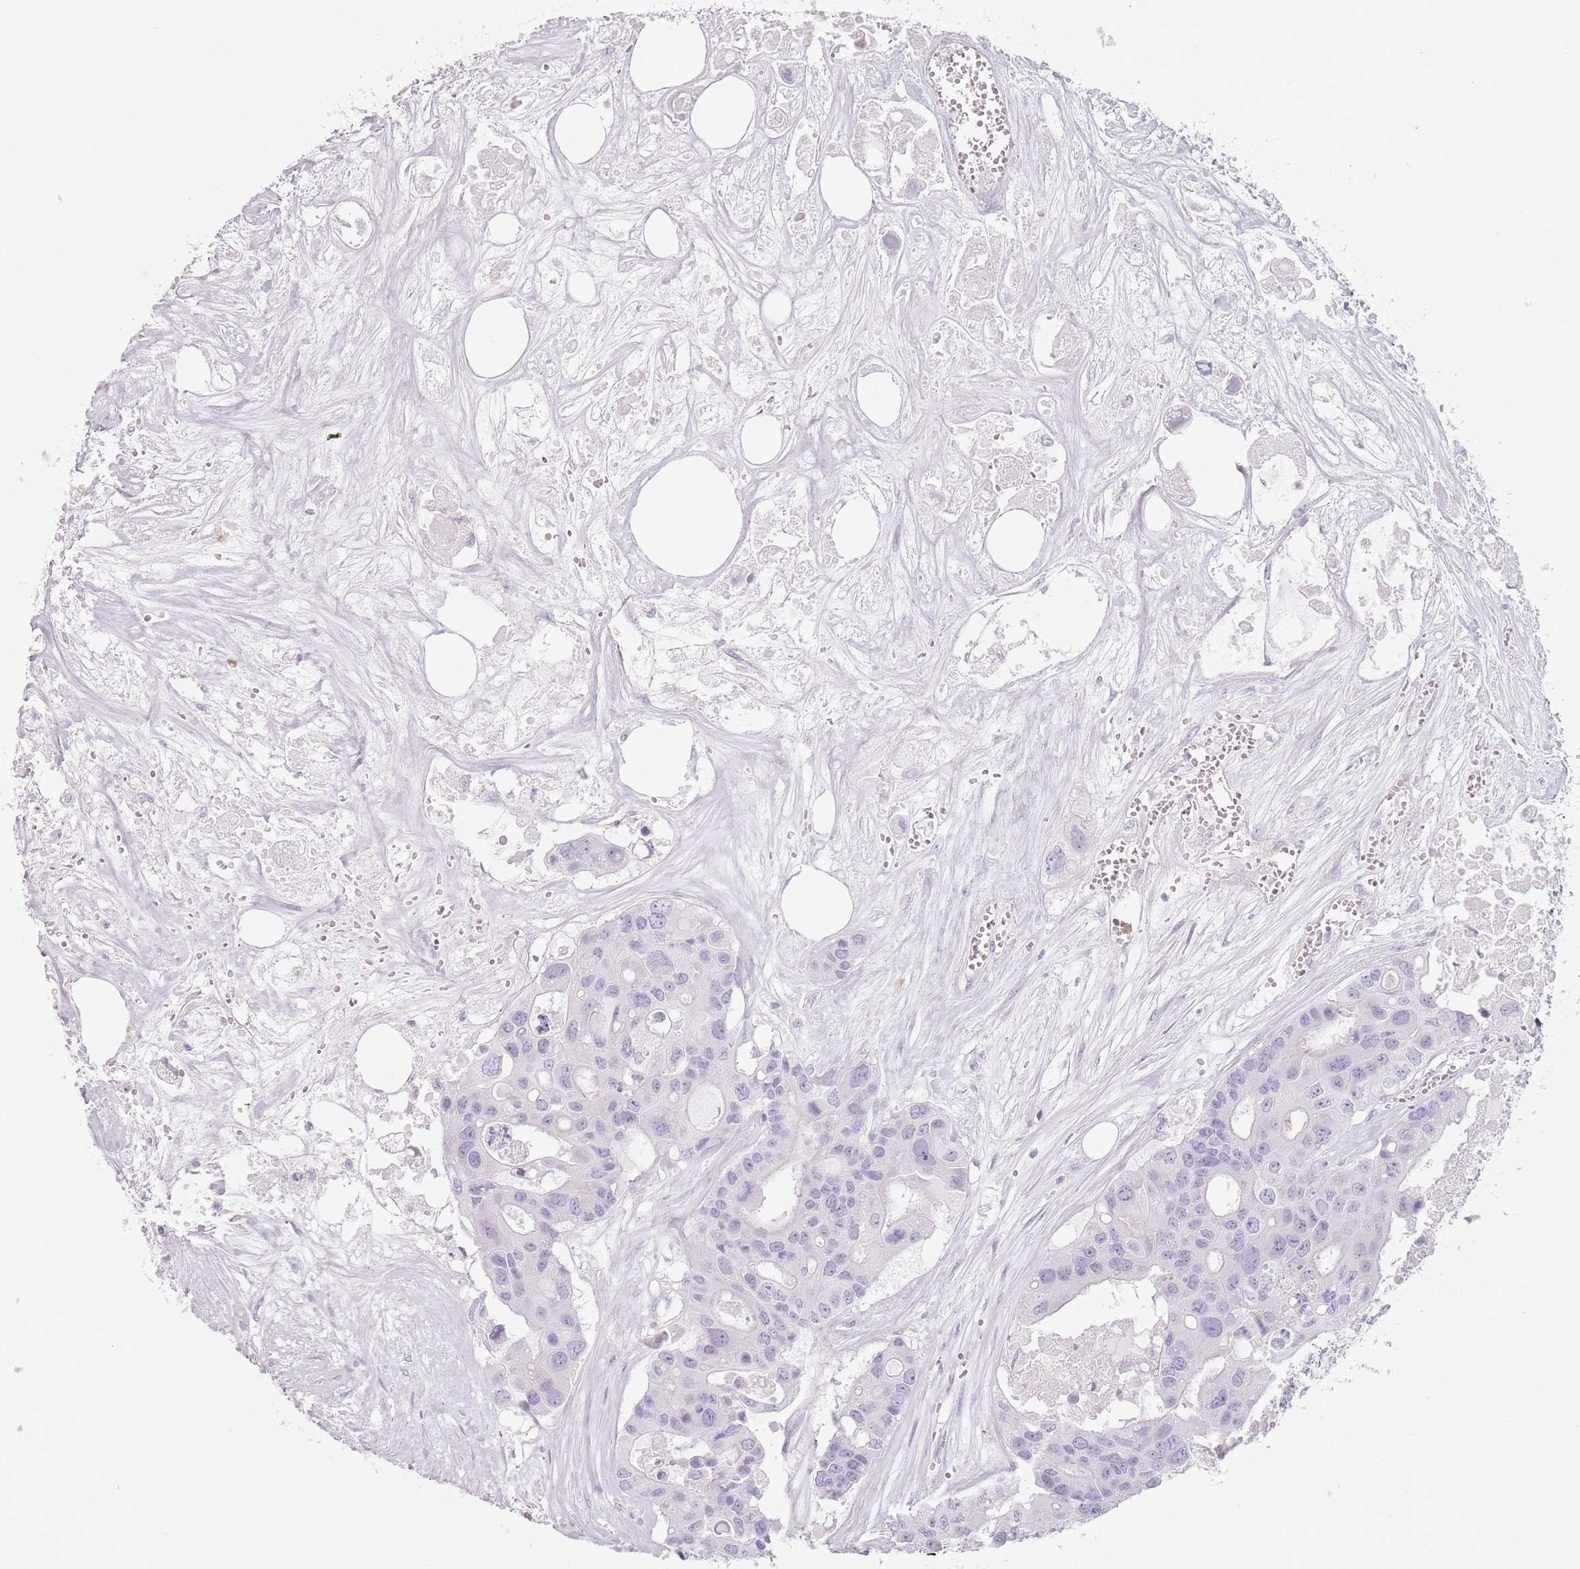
{"staining": {"intensity": "negative", "quantity": "none", "location": "none"}, "tissue": "colorectal cancer", "cell_type": "Tumor cells", "image_type": "cancer", "snomed": [{"axis": "morphology", "description": "Adenocarcinoma, NOS"}, {"axis": "topography", "description": "Colon"}], "caption": "Tumor cells are negative for brown protein staining in colorectal cancer.", "gene": "ZNF584", "patient": {"sex": "male", "age": 77}}